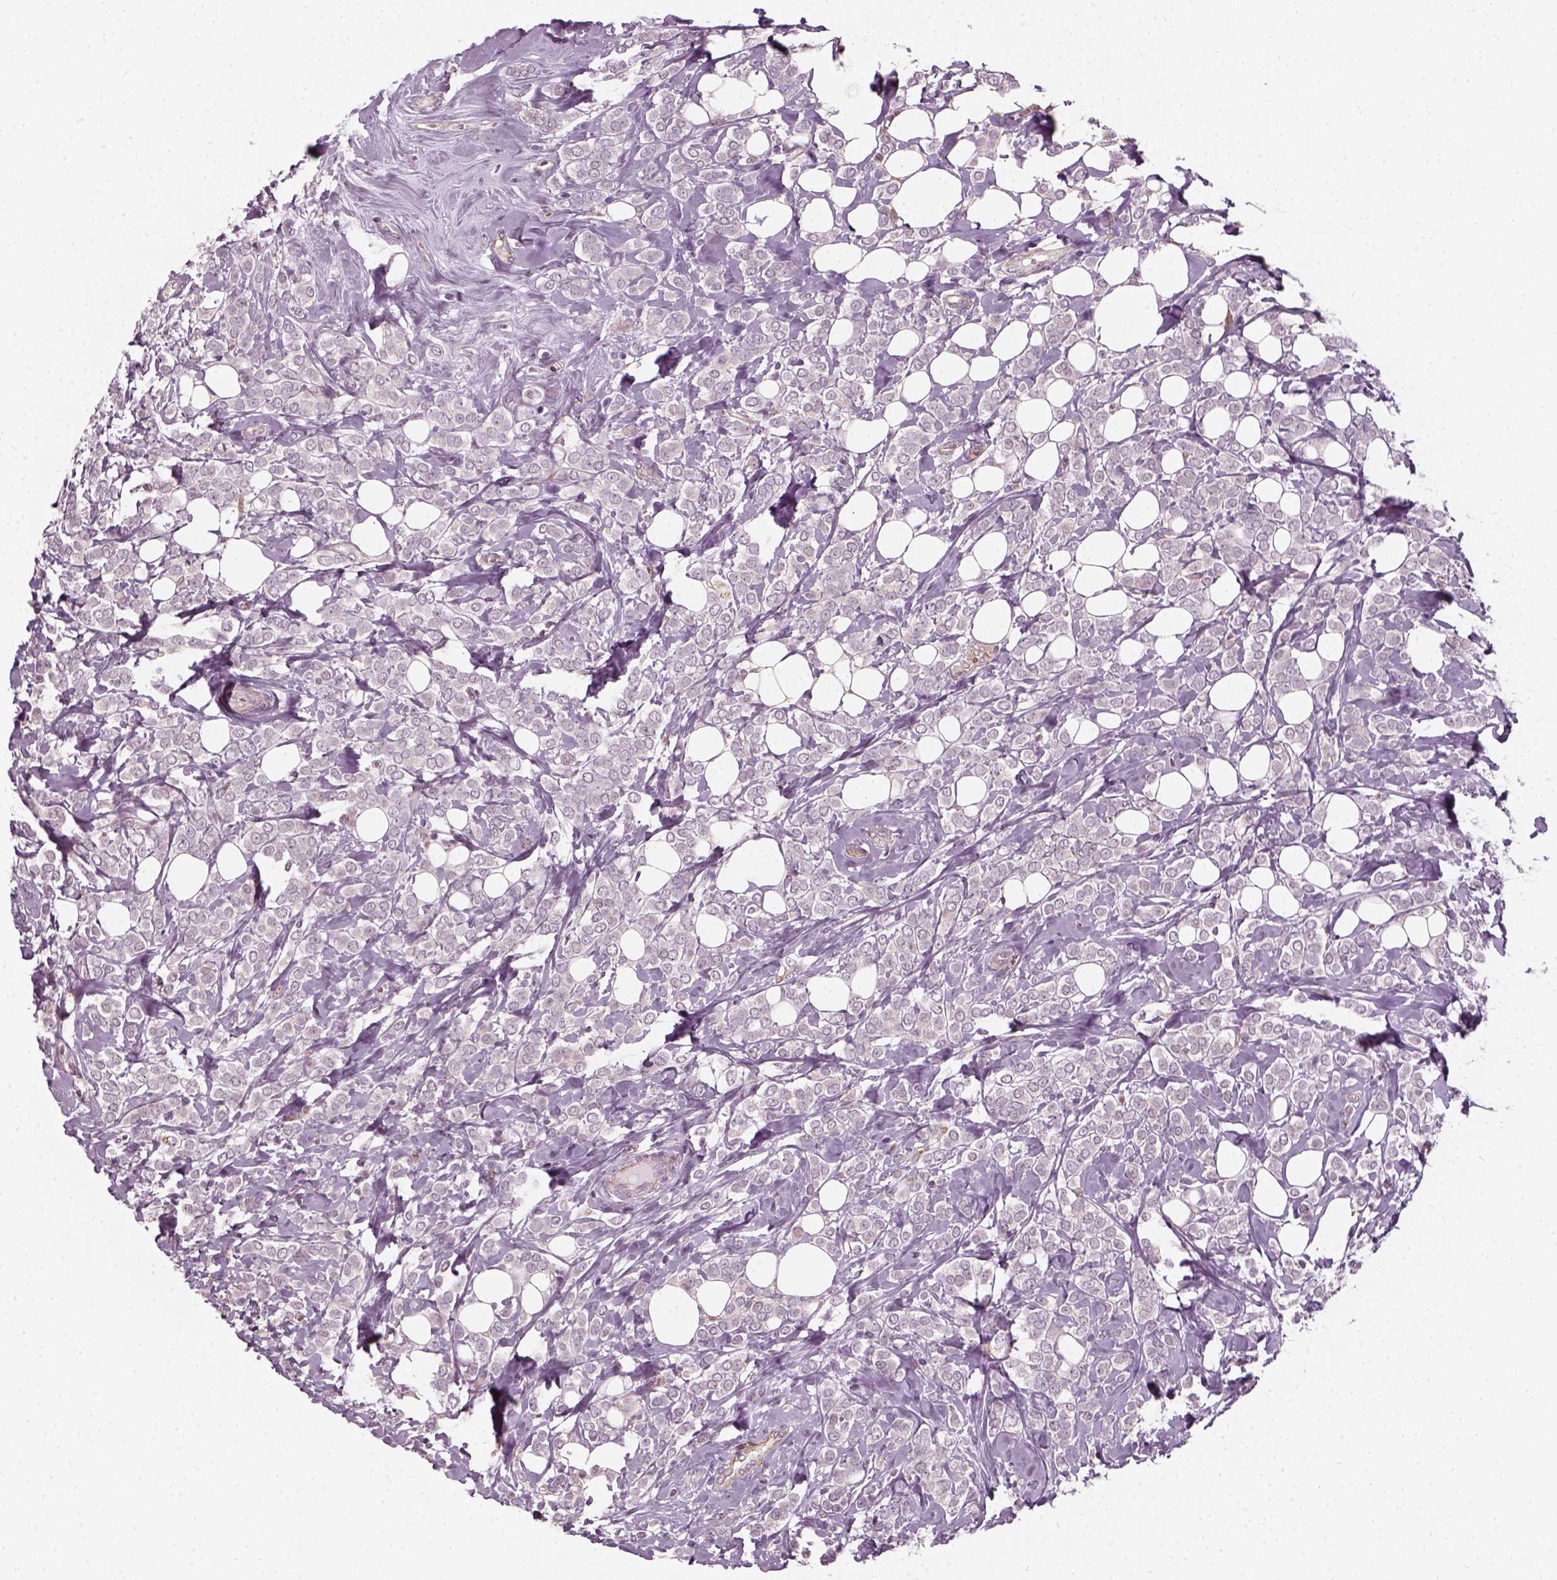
{"staining": {"intensity": "negative", "quantity": "none", "location": "none"}, "tissue": "breast cancer", "cell_type": "Tumor cells", "image_type": "cancer", "snomed": [{"axis": "morphology", "description": "Lobular carcinoma"}, {"axis": "topography", "description": "Breast"}], "caption": "Immunohistochemistry (IHC) of lobular carcinoma (breast) displays no staining in tumor cells. (Stains: DAB (3,3'-diaminobenzidine) IHC with hematoxylin counter stain, Microscopy: brightfield microscopy at high magnification).", "gene": "DNASE1L1", "patient": {"sex": "female", "age": 49}}